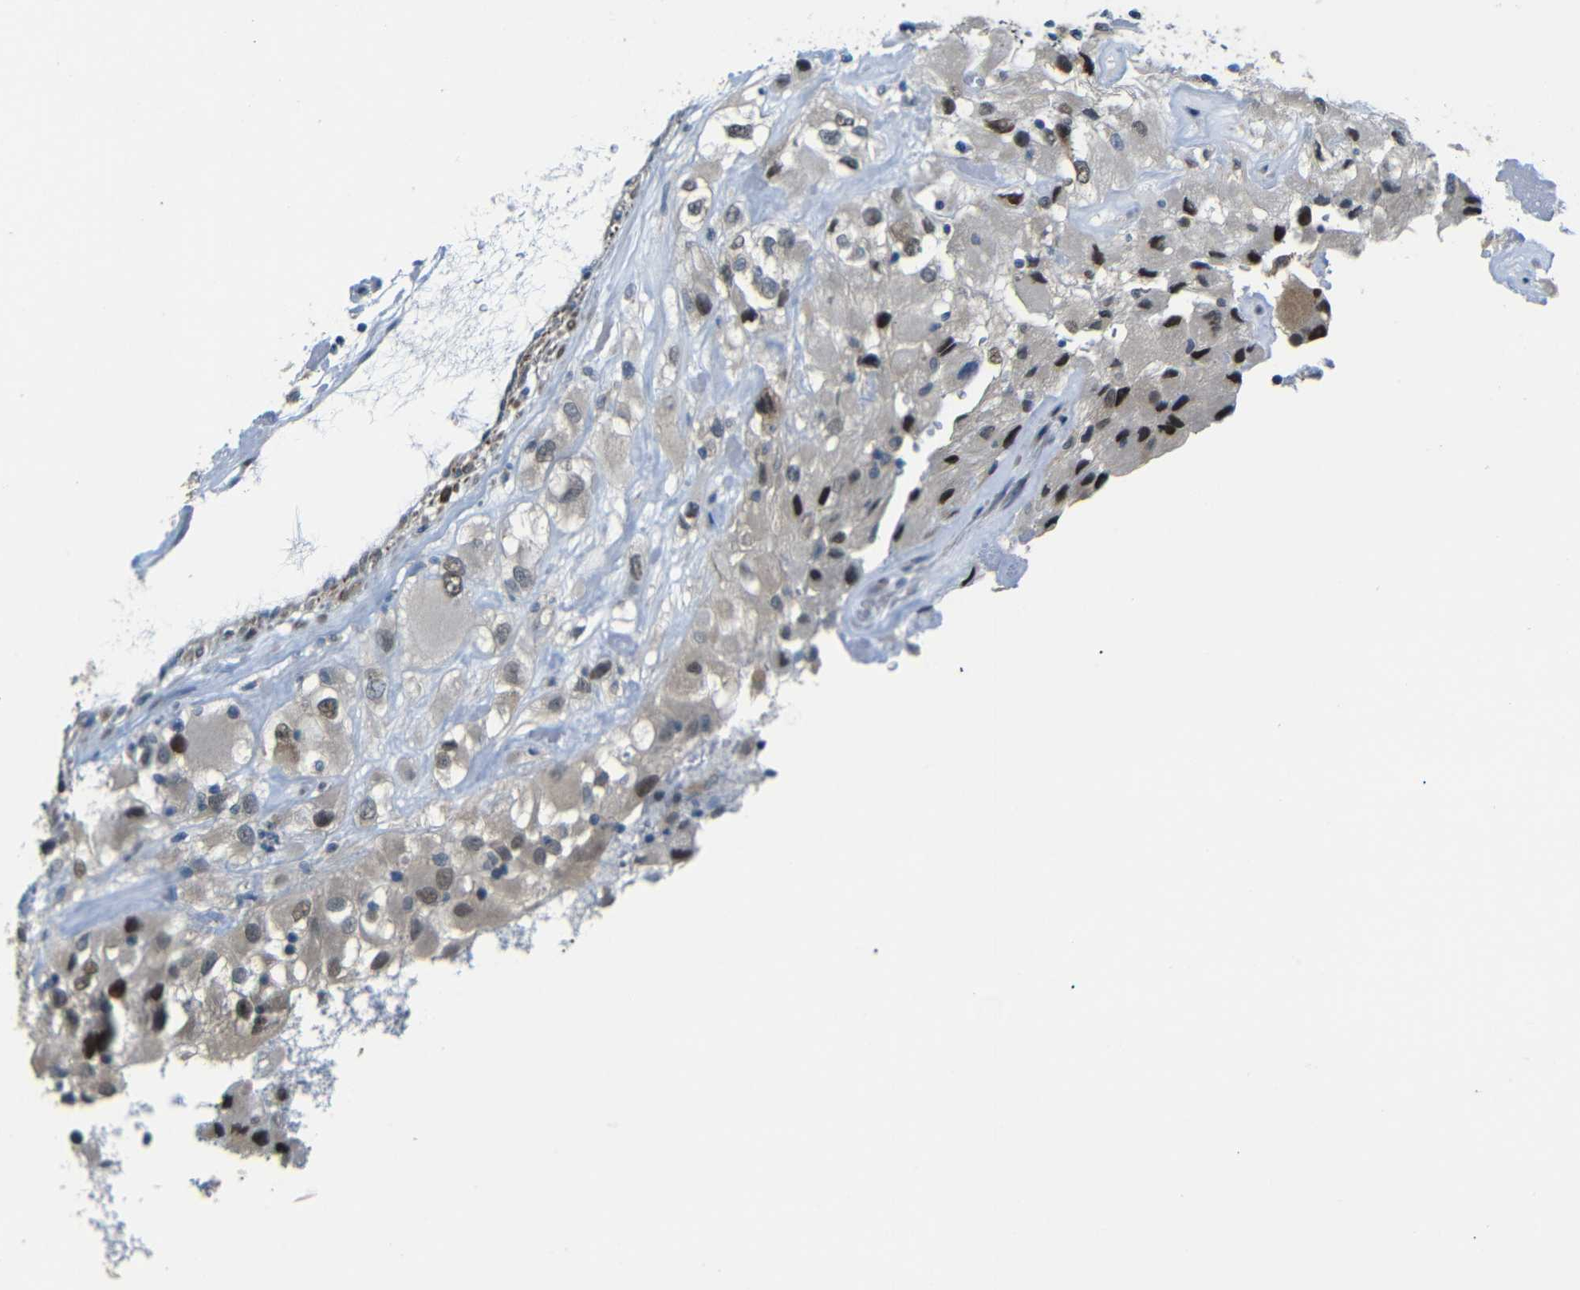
{"staining": {"intensity": "moderate", "quantity": "25%-75%", "location": "cytoplasmic/membranous,nuclear"}, "tissue": "renal cancer", "cell_type": "Tumor cells", "image_type": "cancer", "snomed": [{"axis": "morphology", "description": "Adenocarcinoma, NOS"}, {"axis": "topography", "description": "Kidney"}], "caption": "Adenocarcinoma (renal) stained for a protein (brown) demonstrates moderate cytoplasmic/membranous and nuclear positive positivity in approximately 25%-75% of tumor cells.", "gene": "SYDE1", "patient": {"sex": "female", "age": 52}}